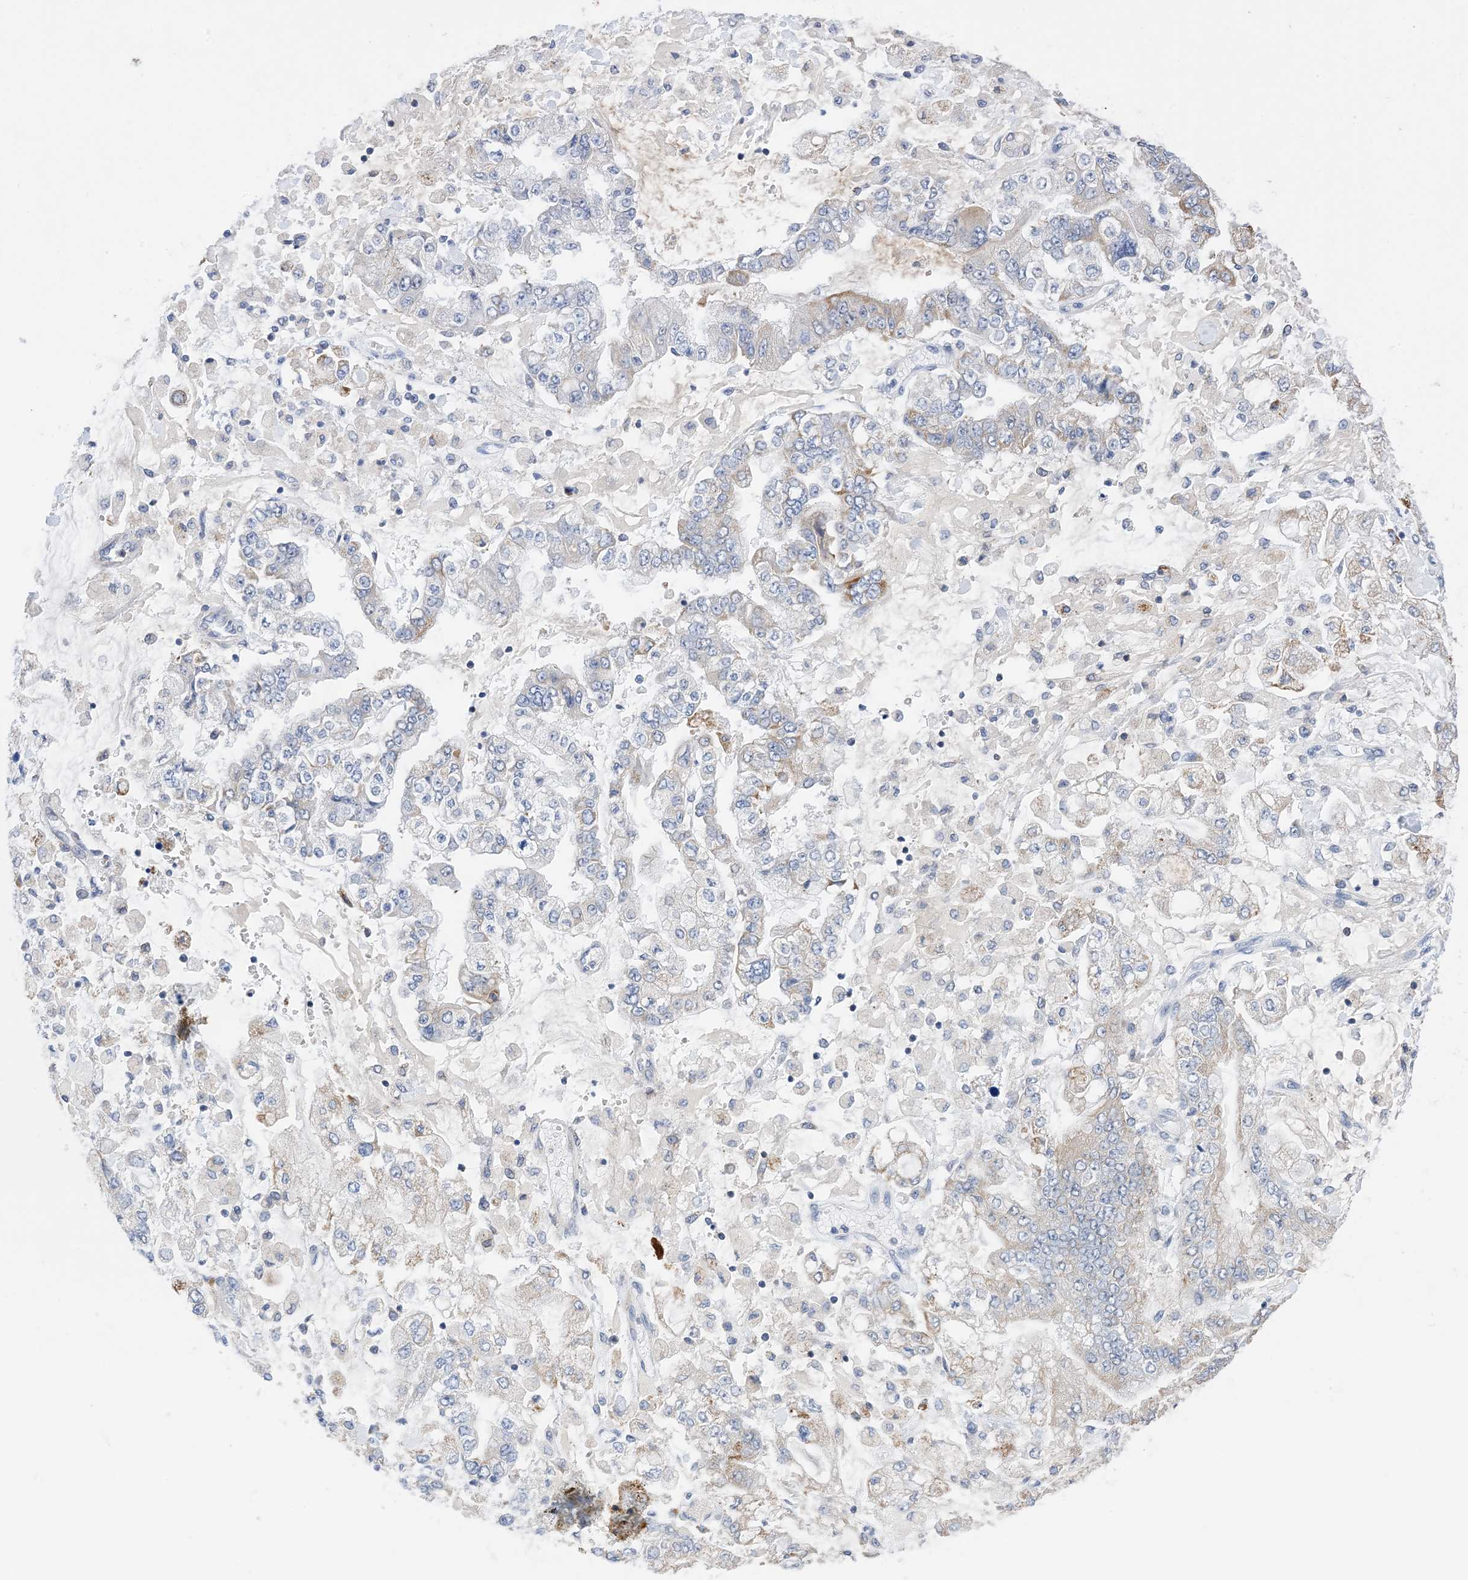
{"staining": {"intensity": "weak", "quantity": "<25%", "location": "cytoplasmic/membranous"}, "tissue": "stomach cancer", "cell_type": "Tumor cells", "image_type": "cancer", "snomed": [{"axis": "morphology", "description": "Normal tissue, NOS"}, {"axis": "morphology", "description": "Adenocarcinoma, NOS"}, {"axis": "topography", "description": "Stomach, upper"}, {"axis": "topography", "description": "Stomach"}], "caption": "Tumor cells are negative for brown protein staining in stomach cancer.", "gene": "PLK4", "patient": {"sex": "male", "age": 76}}